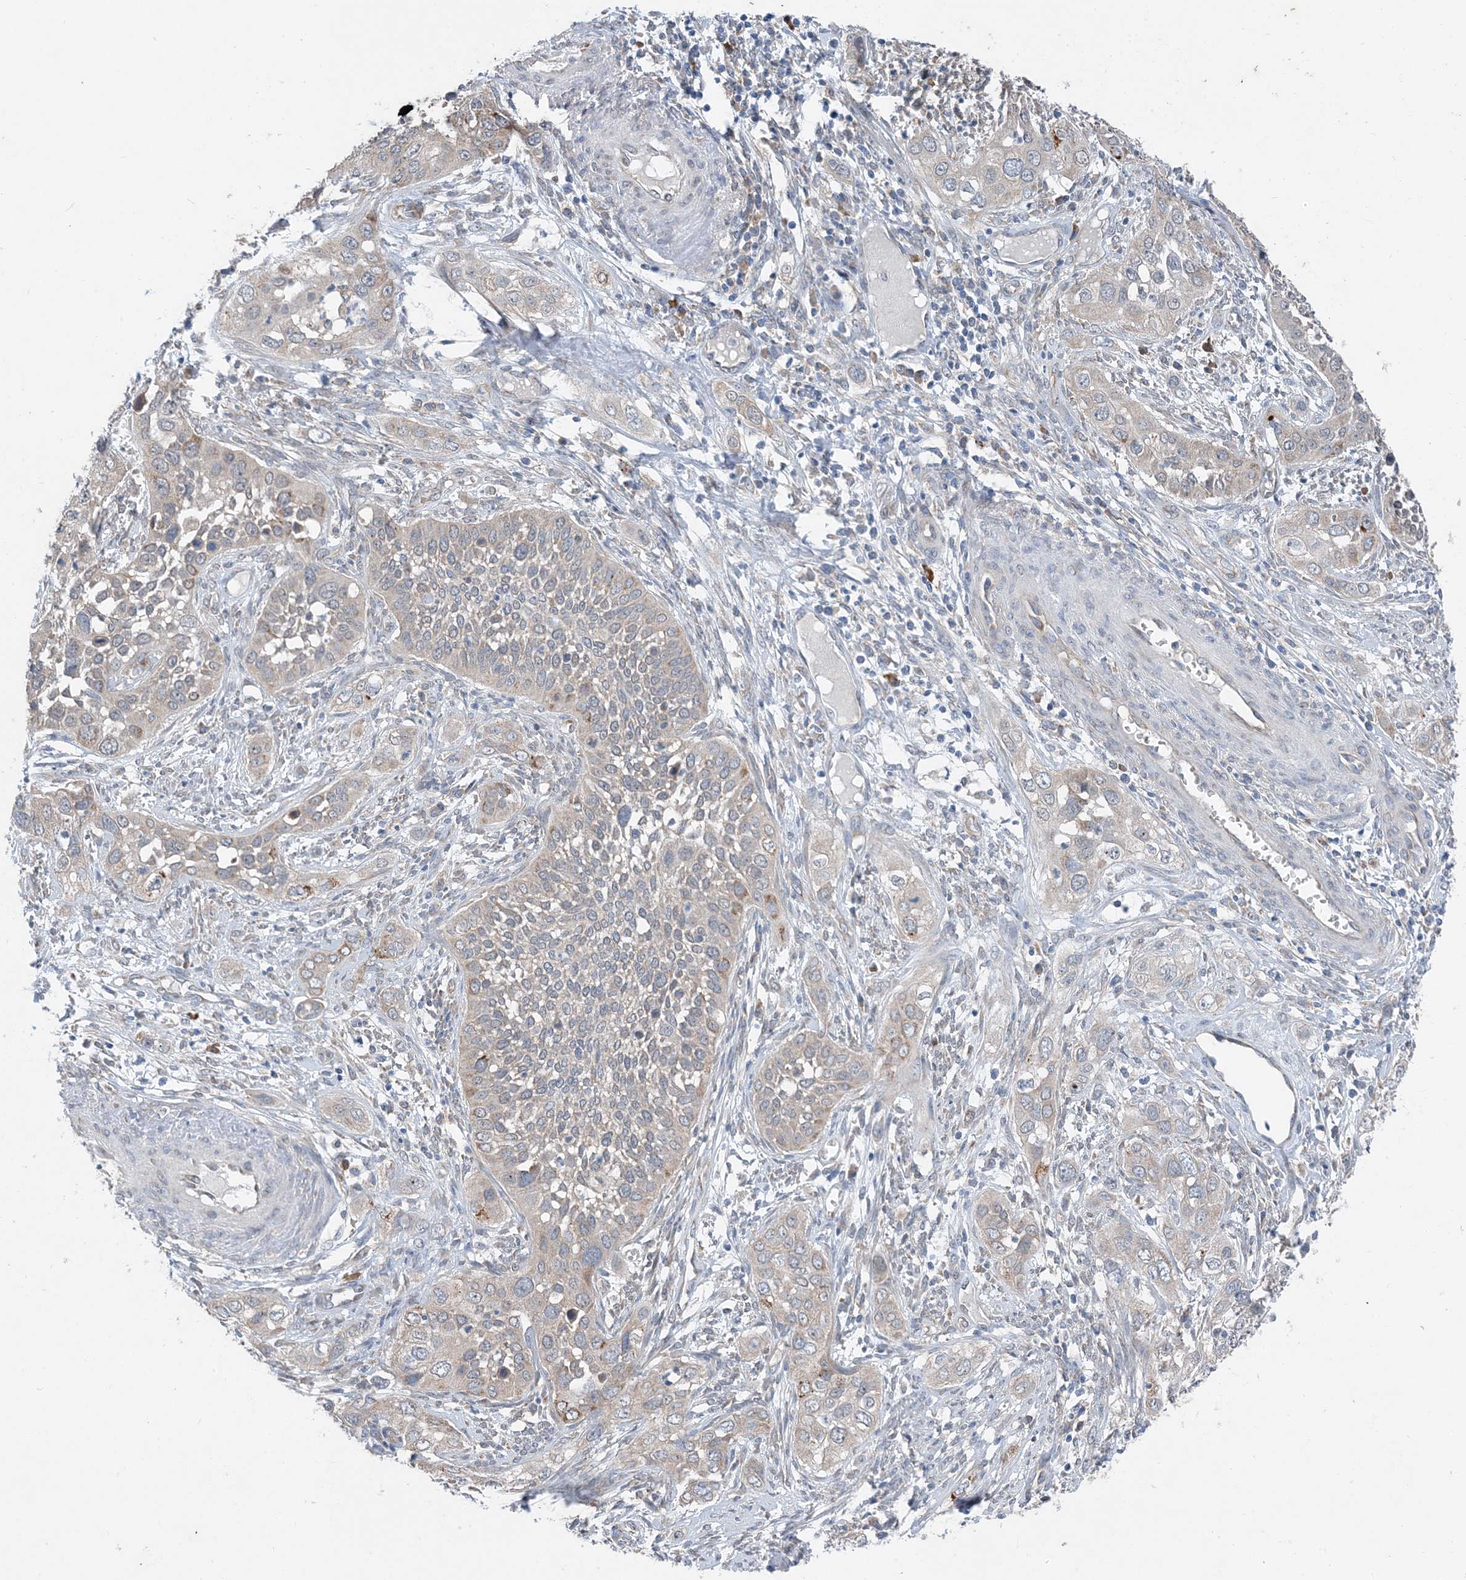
{"staining": {"intensity": "negative", "quantity": "none", "location": "none"}, "tissue": "cervical cancer", "cell_type": "Tumor cells", "image_type": "cancer", "snomed": [{"axis": "morphology", "description": "Squamous cell carcinoma, NOS"}, {"axis": "topography", "description": "Cervix"}], "caption": "This image is of cervical cancer (squamous cell carcinoma) stained with IHC to label a protein in brown with the nuclei are counter-stained blue. There is no staining in tumor cells.", "gene": "DHX30", "patient": {"sex": "female", "age": 34}}